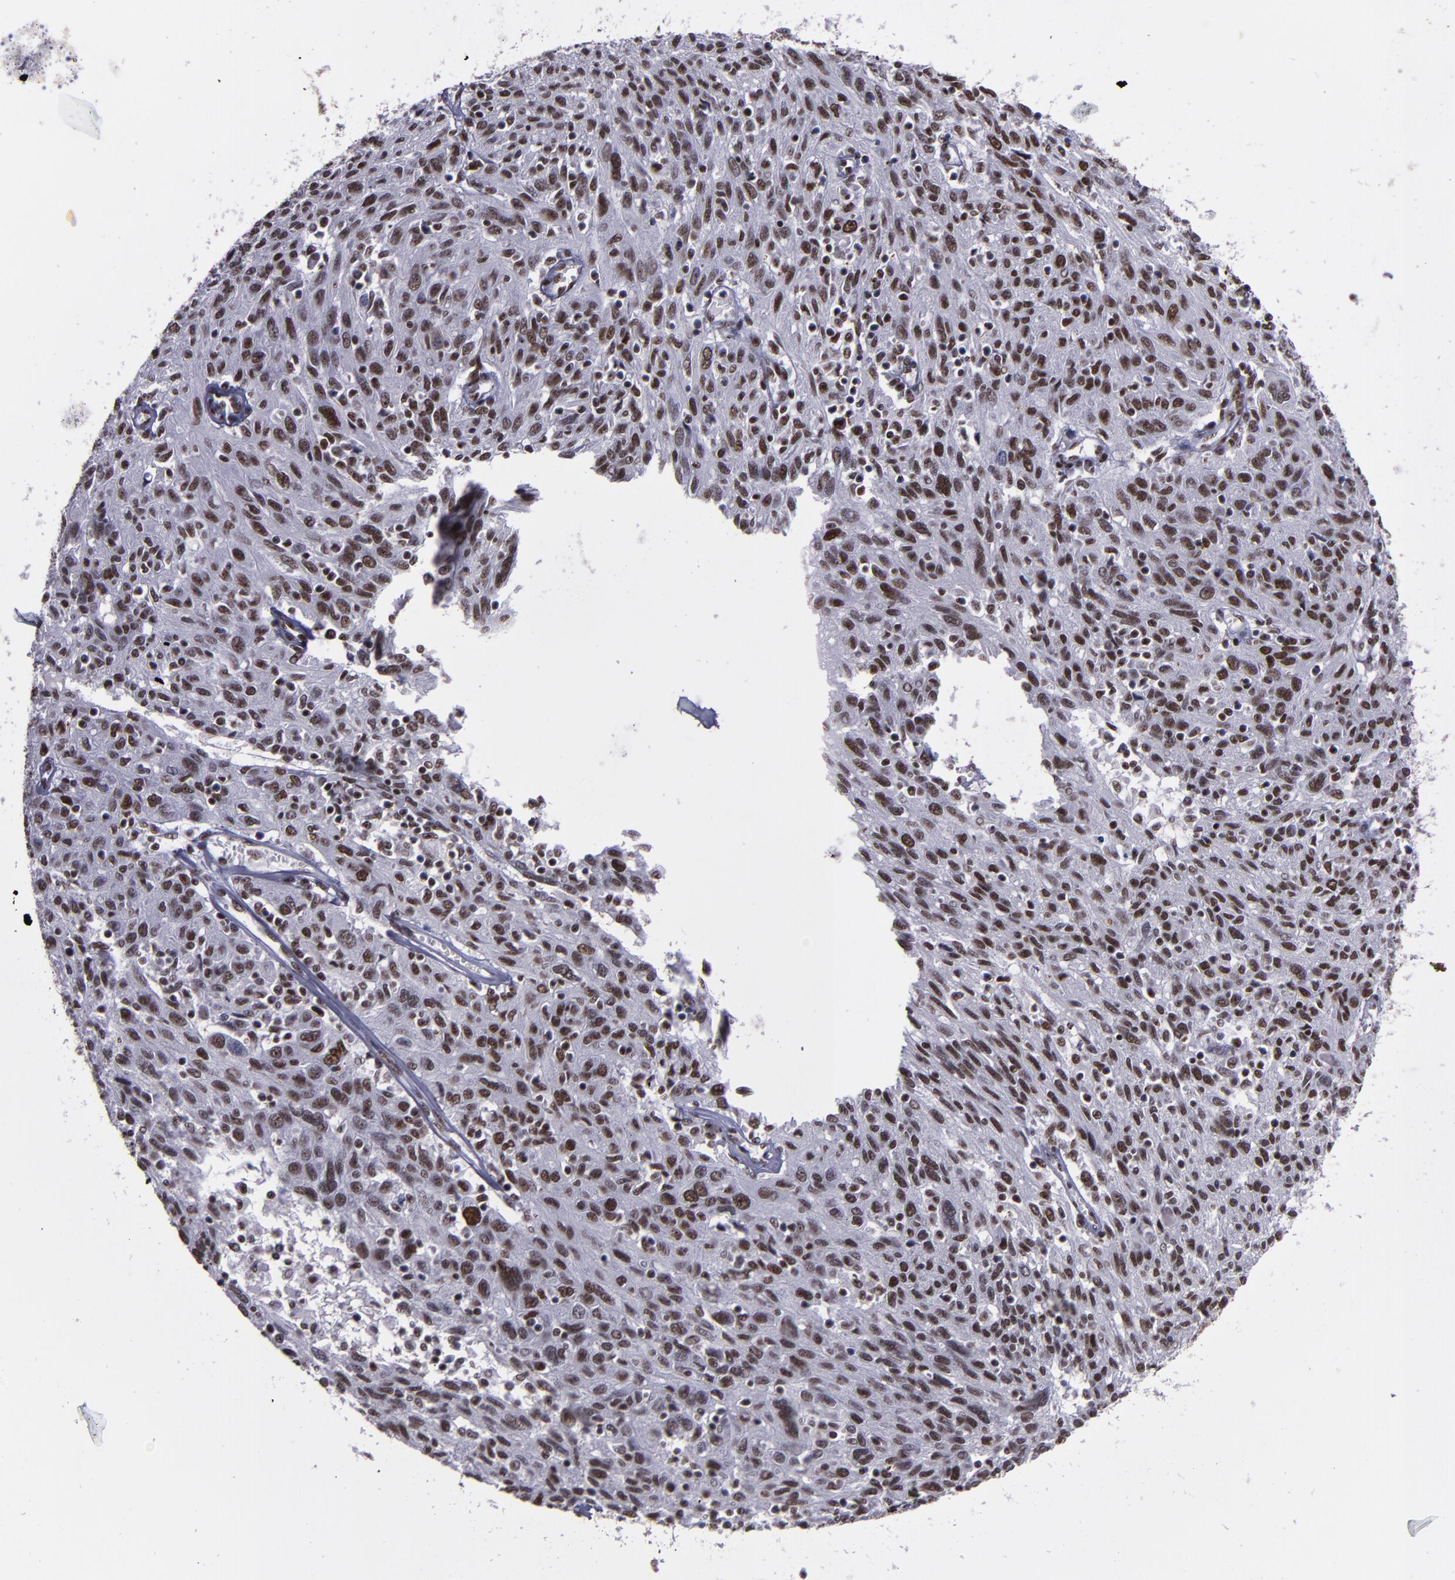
{"staining": {"intensity": "moderate", "quantity": ">75%", "location": "nuclear"}, "tissue": "ovarian cancer", "cell_type": "Tumor cells", "image_type": "cancer", "snomed": [{"axis": "morphology", "description": "Carcinoma, endometroid"}, {"axis": "topography", "description": "Ovary"}], "caption": "This is a histology image of immunohistochemistry (IHC) staining of ovarian cancer, which shows moderate expression in the nuclear of tumor cells.", "gene": "PPP4R3A", "patient": {"sex": "female", "age": 50}}